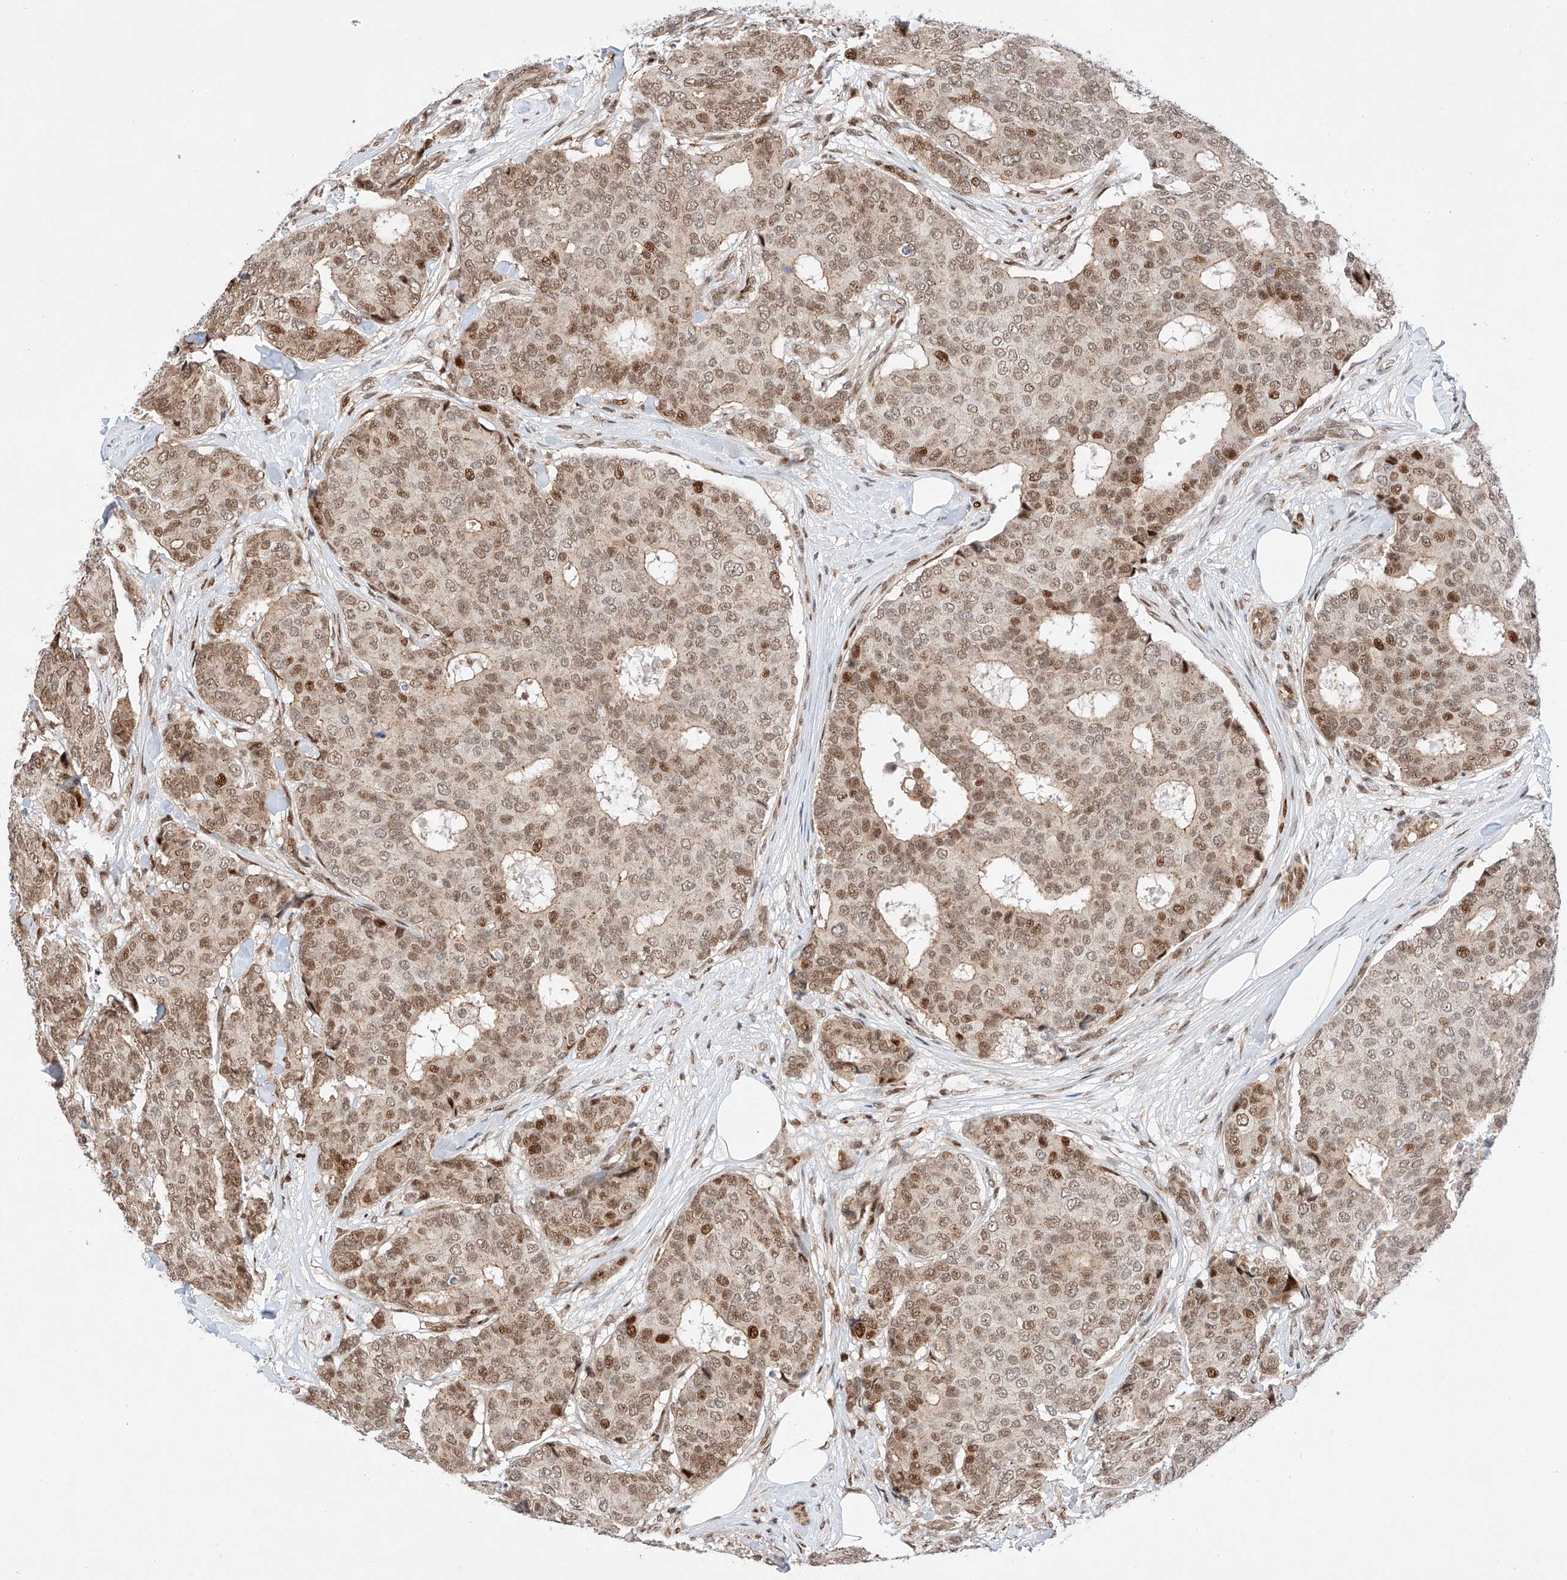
{"staining": {"intensity": "moderate", "quantity": ">75%", "location": "nuclear"}, "tissue": "breast cancer", "cell_type": "Tumor cells", "image_type": "cancer", "snomed": [{"axis": "morphology", "description": "Duct carcinoma"}, {"axis": "topography", "description": "Breast"}], "caption": "A brown stain shows moderate nuclear positivity of a protein in human infiltrating ductal carcinoma (breast) tumor cells. The protein of interest is shown in brown color, while the nuclei are stained blue.", "gene": "HDAC9", "patient": {"sex": "female", "age": 75}}